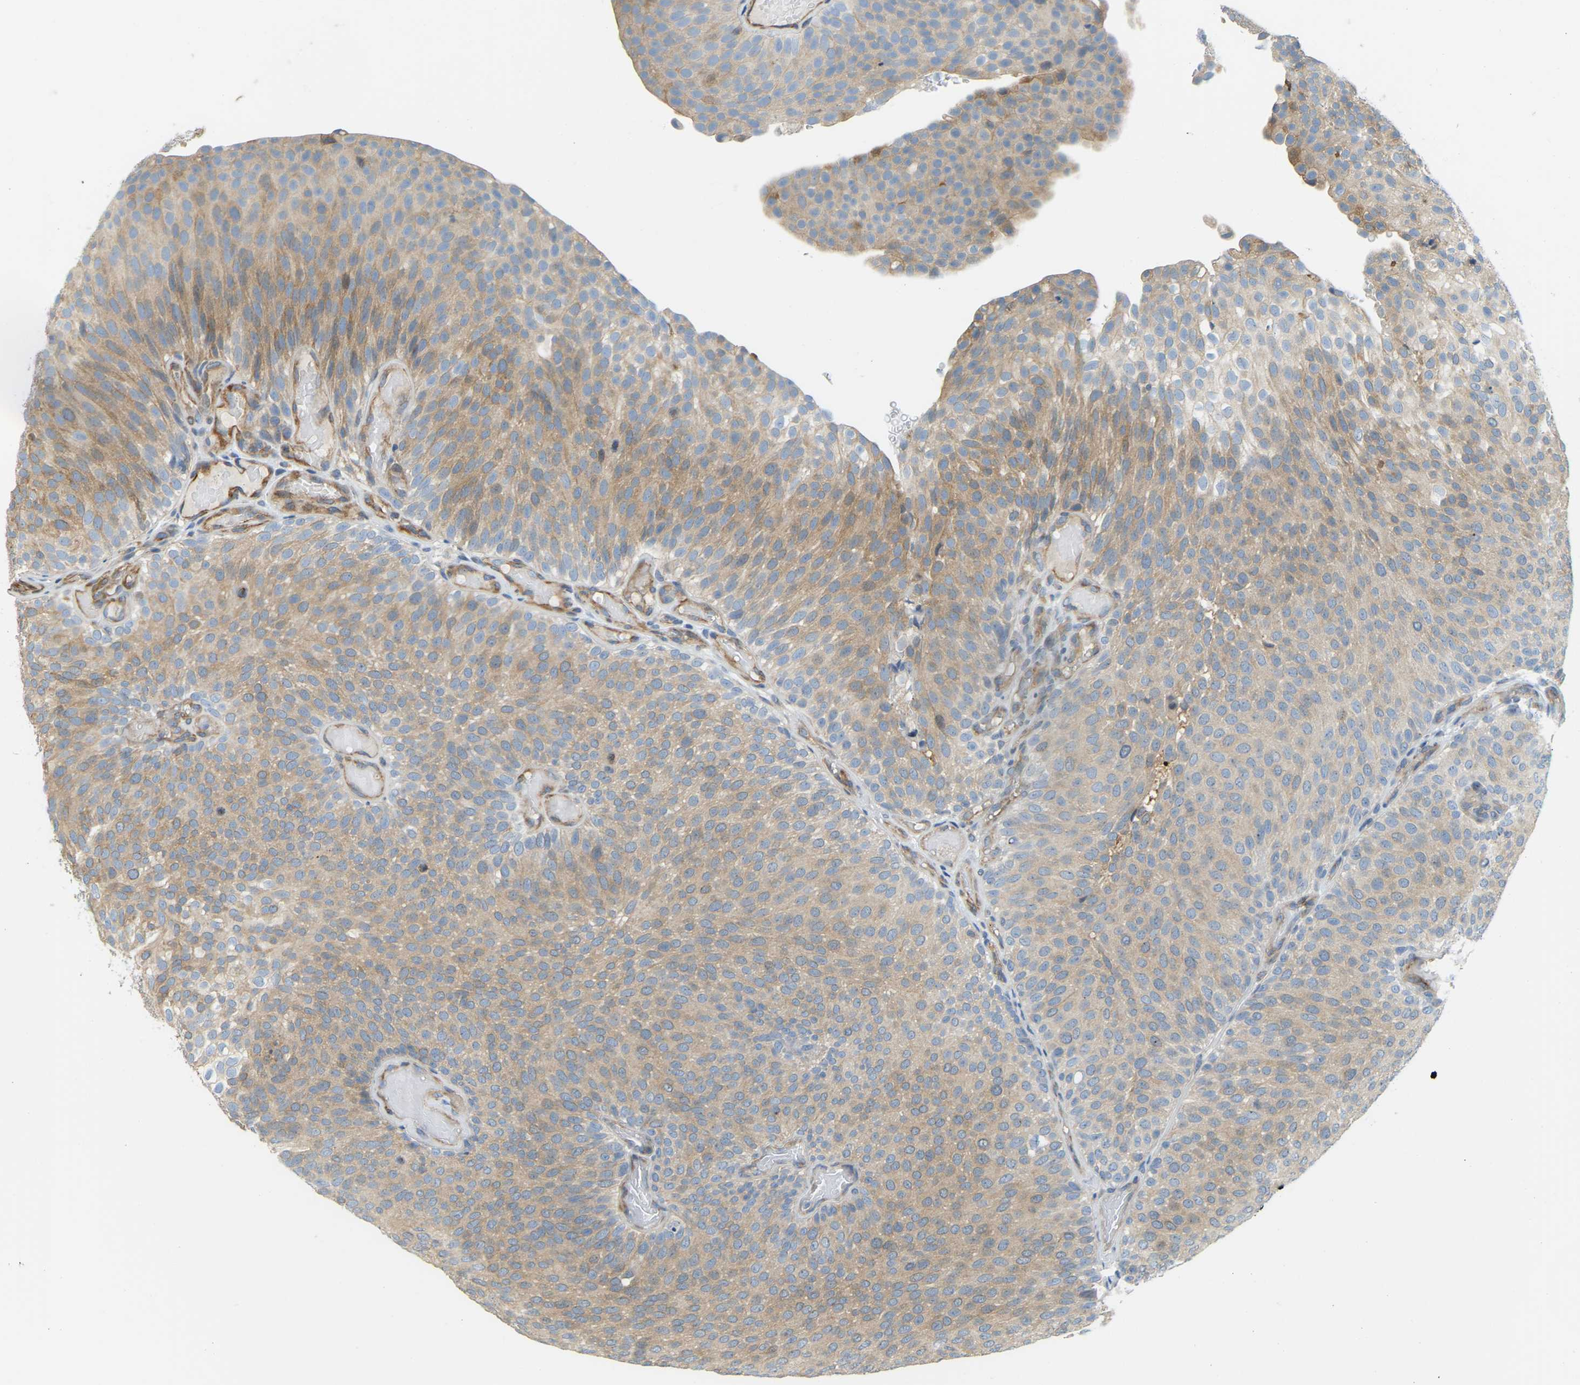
{"staining": {"intensity": "moderate", "quantity": ">75%", "location": "cytoplasmic/membranous"}, "tissue": "urothelial cancer", "cell_type": "Tumor cells", "image_type": "cancer", "snomed": [{"axis": "morphology", "description": "Urothelial carcinoma, Low grade"}, {"axis": "topography", "description": "Urinary bladder"}], "caption": "An image showing moderate cytoplasmic/membranous staining in about >75% of tumor cells in urothelial carcinoma (low-grade), as visualized by brown immunohistochemical staining.", "gene": "NME8", "patient": {"sex": "male", "age": 78}}